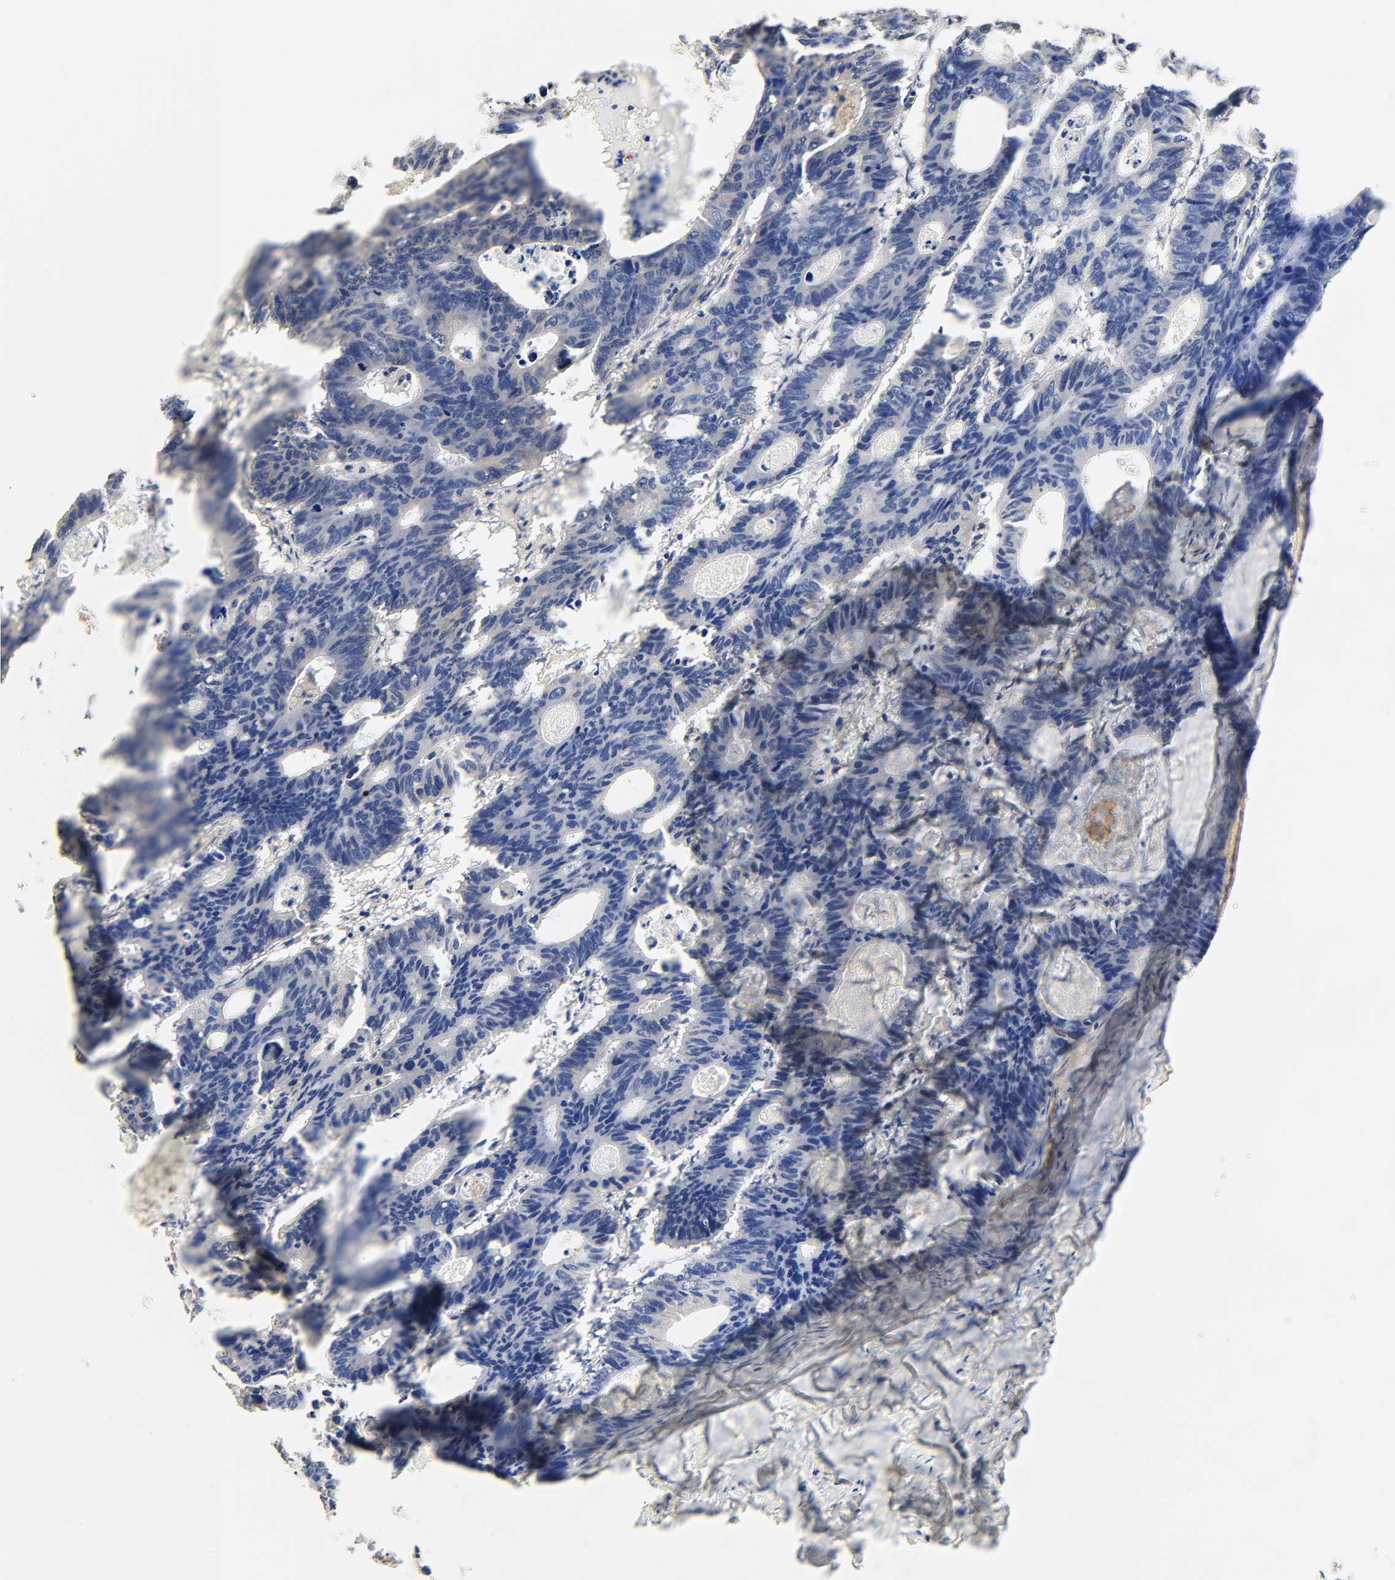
{"staining": {"intensity": "negative", "quantity": "none", "location": "none"}, "tissue": "colorectal cancer", "cell_type": "Tumor cells", "image_type": "cancer", "snomed": [{"axis": "morphology", "description": "Adenocarcinoma, NOS"}, {"axis": "topography", "description": "Colon"}], "caption": "Immunohistochemical staining of human colorectal adenocarcinoma displays no significant positivity in tumor cells.", "gene": "CACNA1G", "patient": {"sex": "female", "age": 55}}